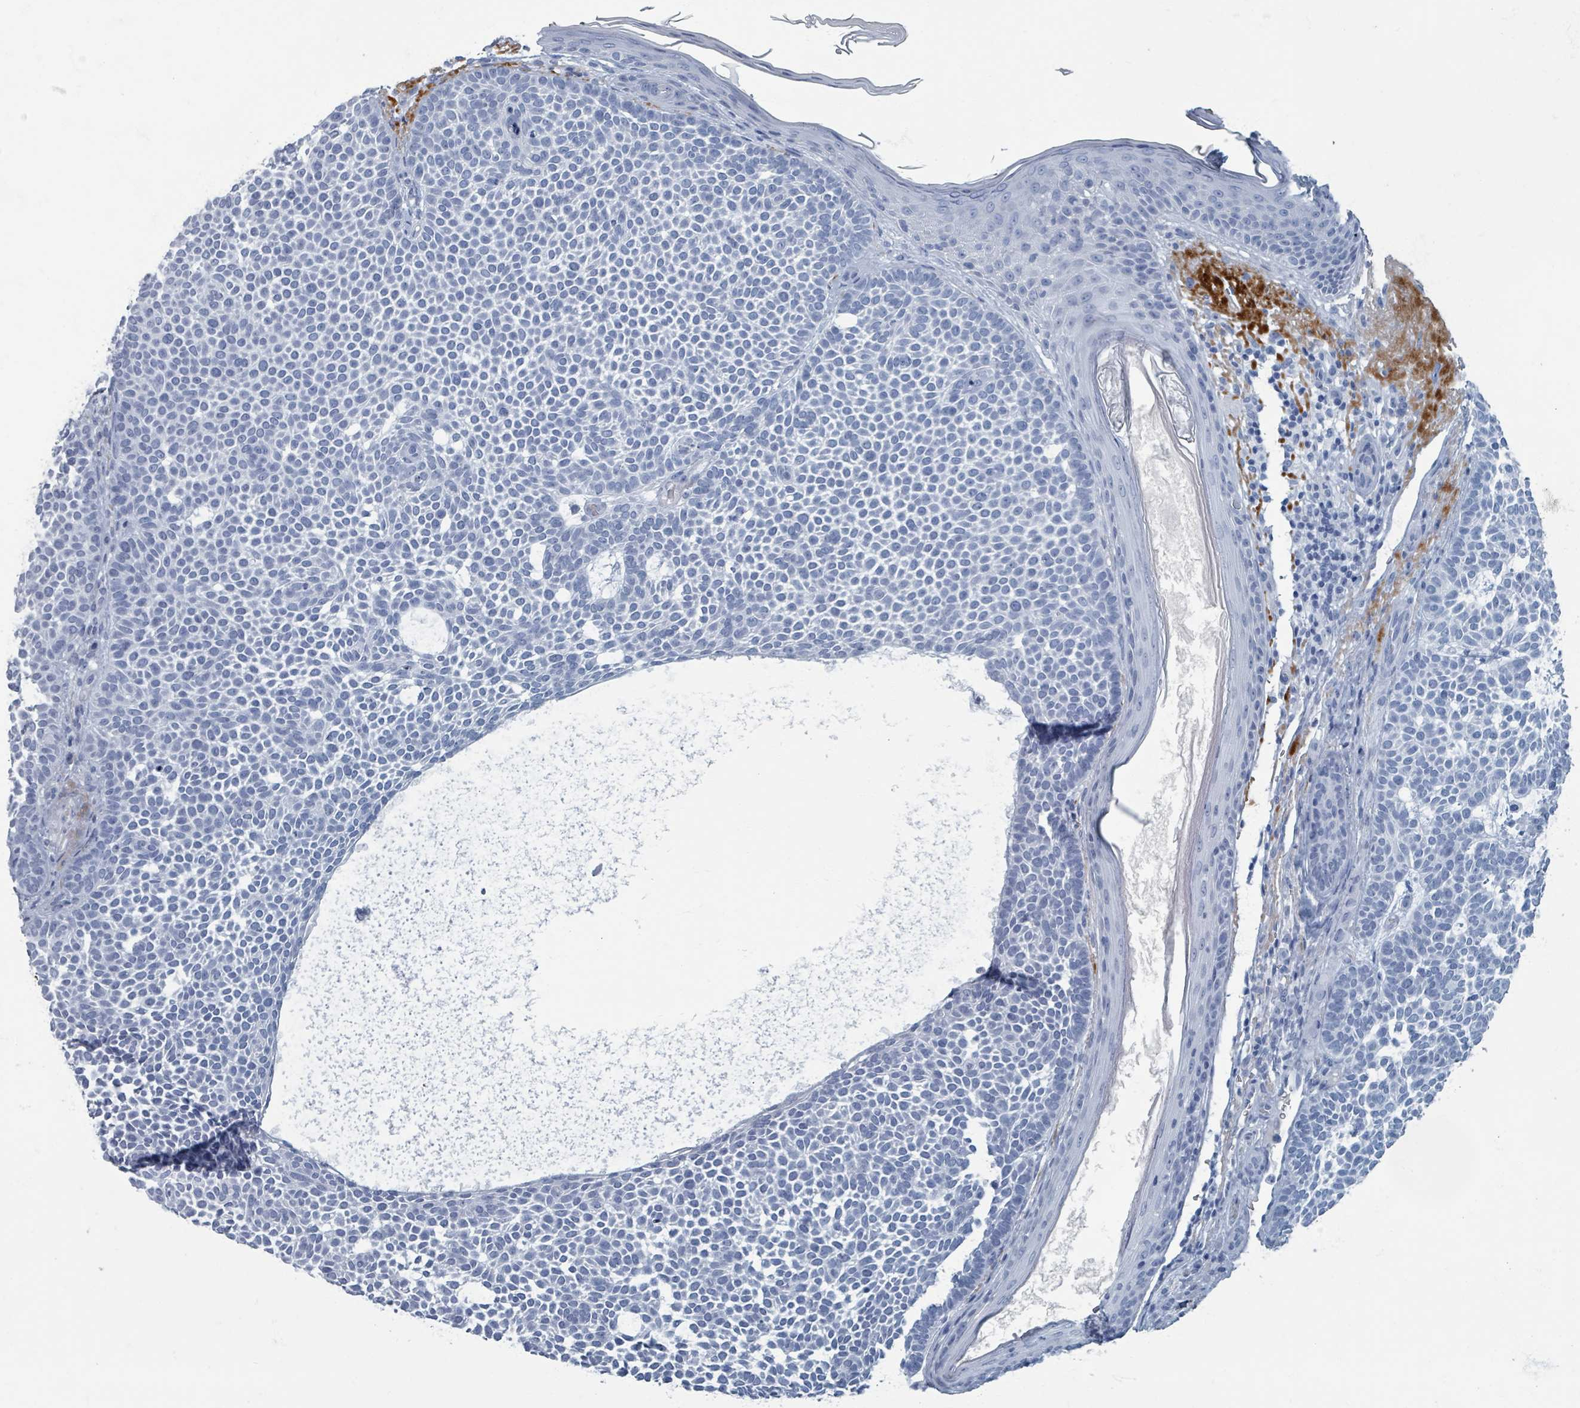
{"staining": {"intensity": "negative", "quantity": "none", "location": "none"}, "tissue": "skin cancer", "cell_type": "Tumor cells", "image_type": "cancer", "snomed": [{"axis": "morphology", "description": "Basal cell carcinoma"}, {"axis": "topography", "description": "Skin"}], "caption": "This micrograph is of skin cancer stained with immunohistochemistry (IHC) to label a protein in brown with the nuclei are counter-stained blue. There is no staining in tumor cells.", "gene": "TAS2R1", "patient": {"sex": "female", "age": 77}}